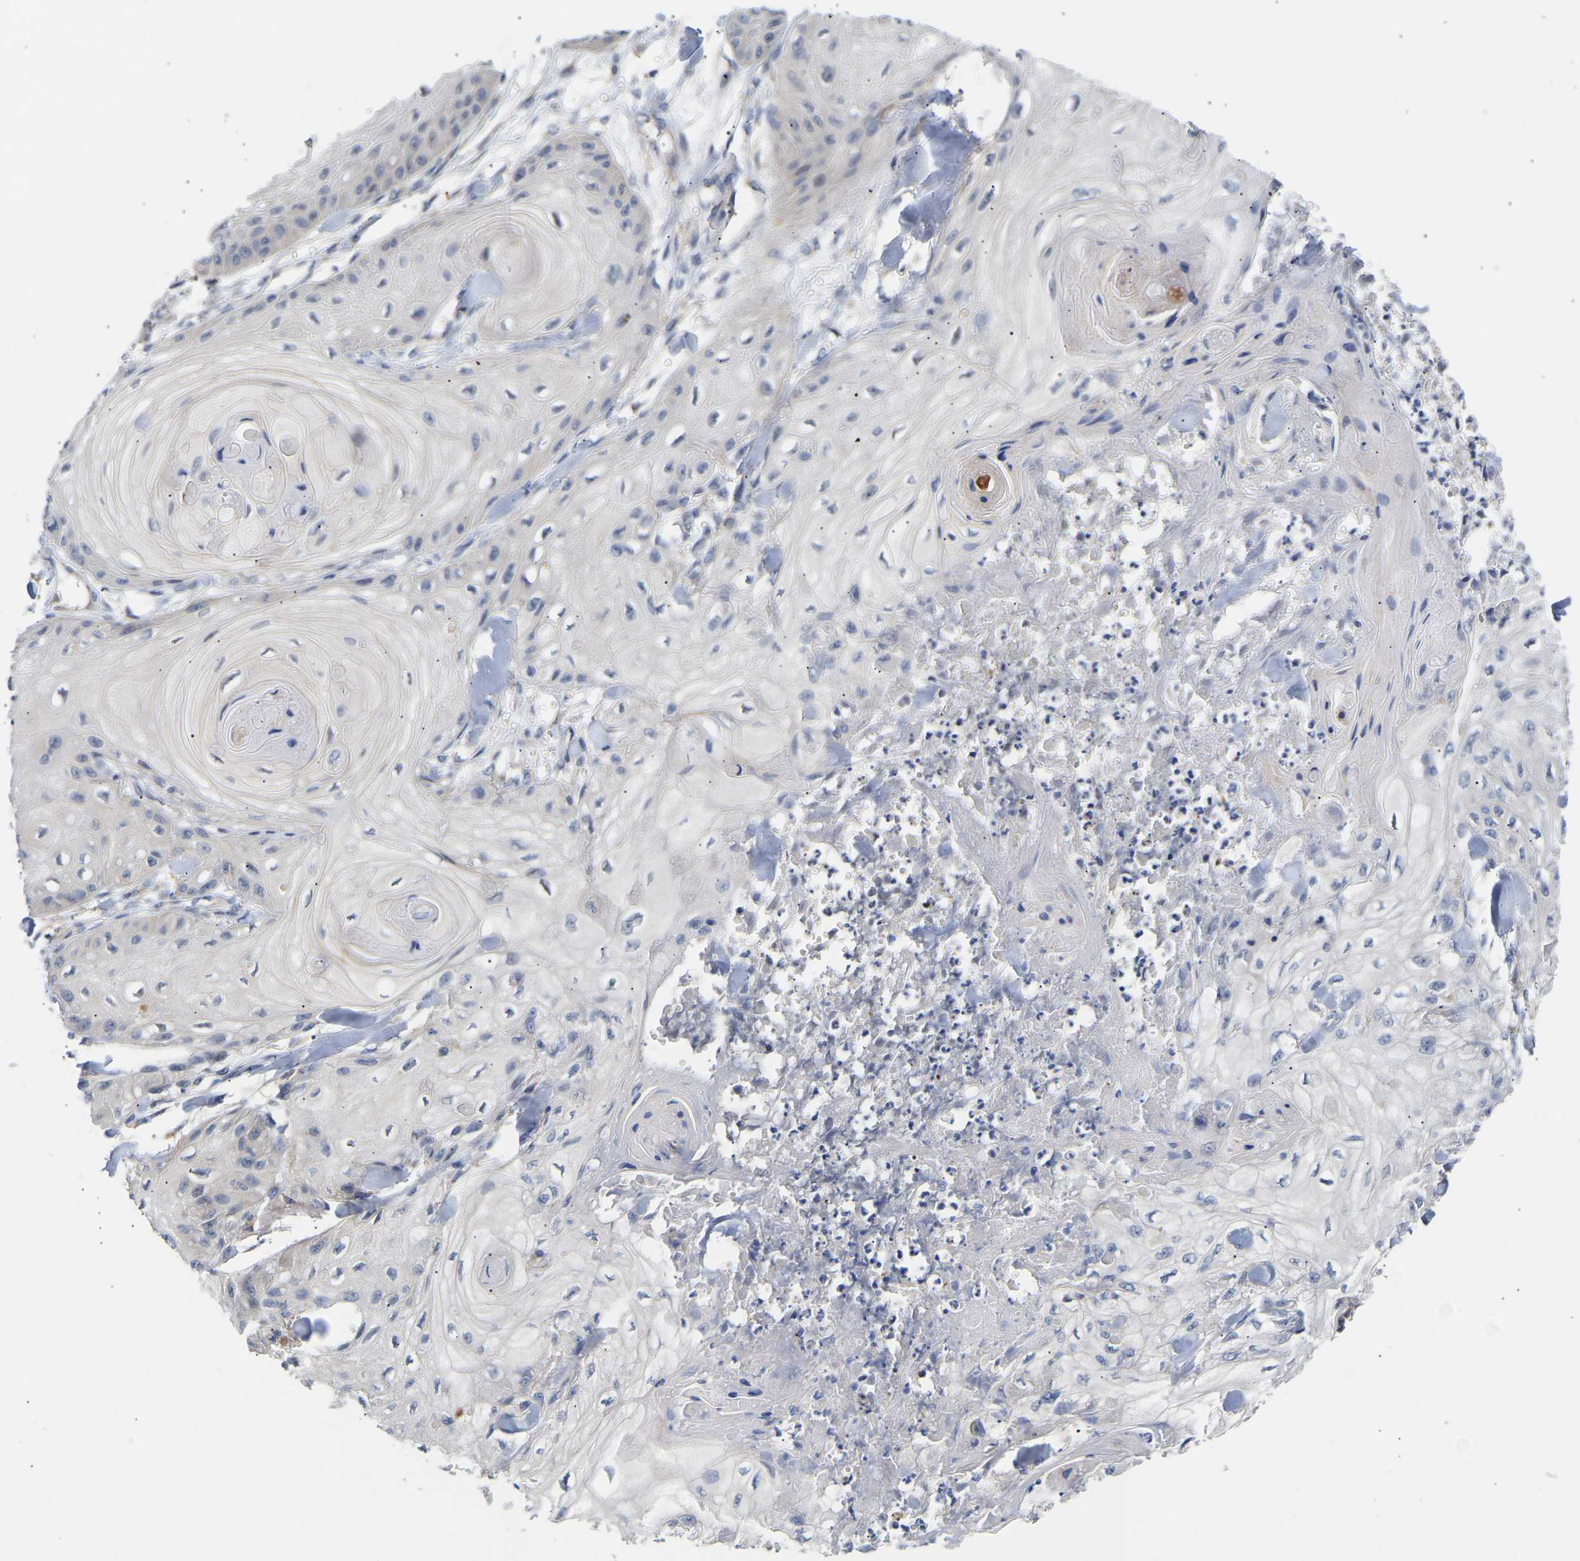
{"staining": {"intensity": "negative", "quantity": "none", "location": "none"}, "tissue": "skin cancer", "cell_type": "Tumor cells", "image_type": "cancer", "snomed": [{"axis": "morphology", "description": "Squamous cell carcinoma, NOS"}, {"axis": "topography", "description": "Skin"}], "caption": "The immunohistochemistry image has no significant staining in tumor cells of squamous cell carcinoma (skin) tissue.", "gene": "KASH5", "patient": {"sex": "male", "age": 74}}